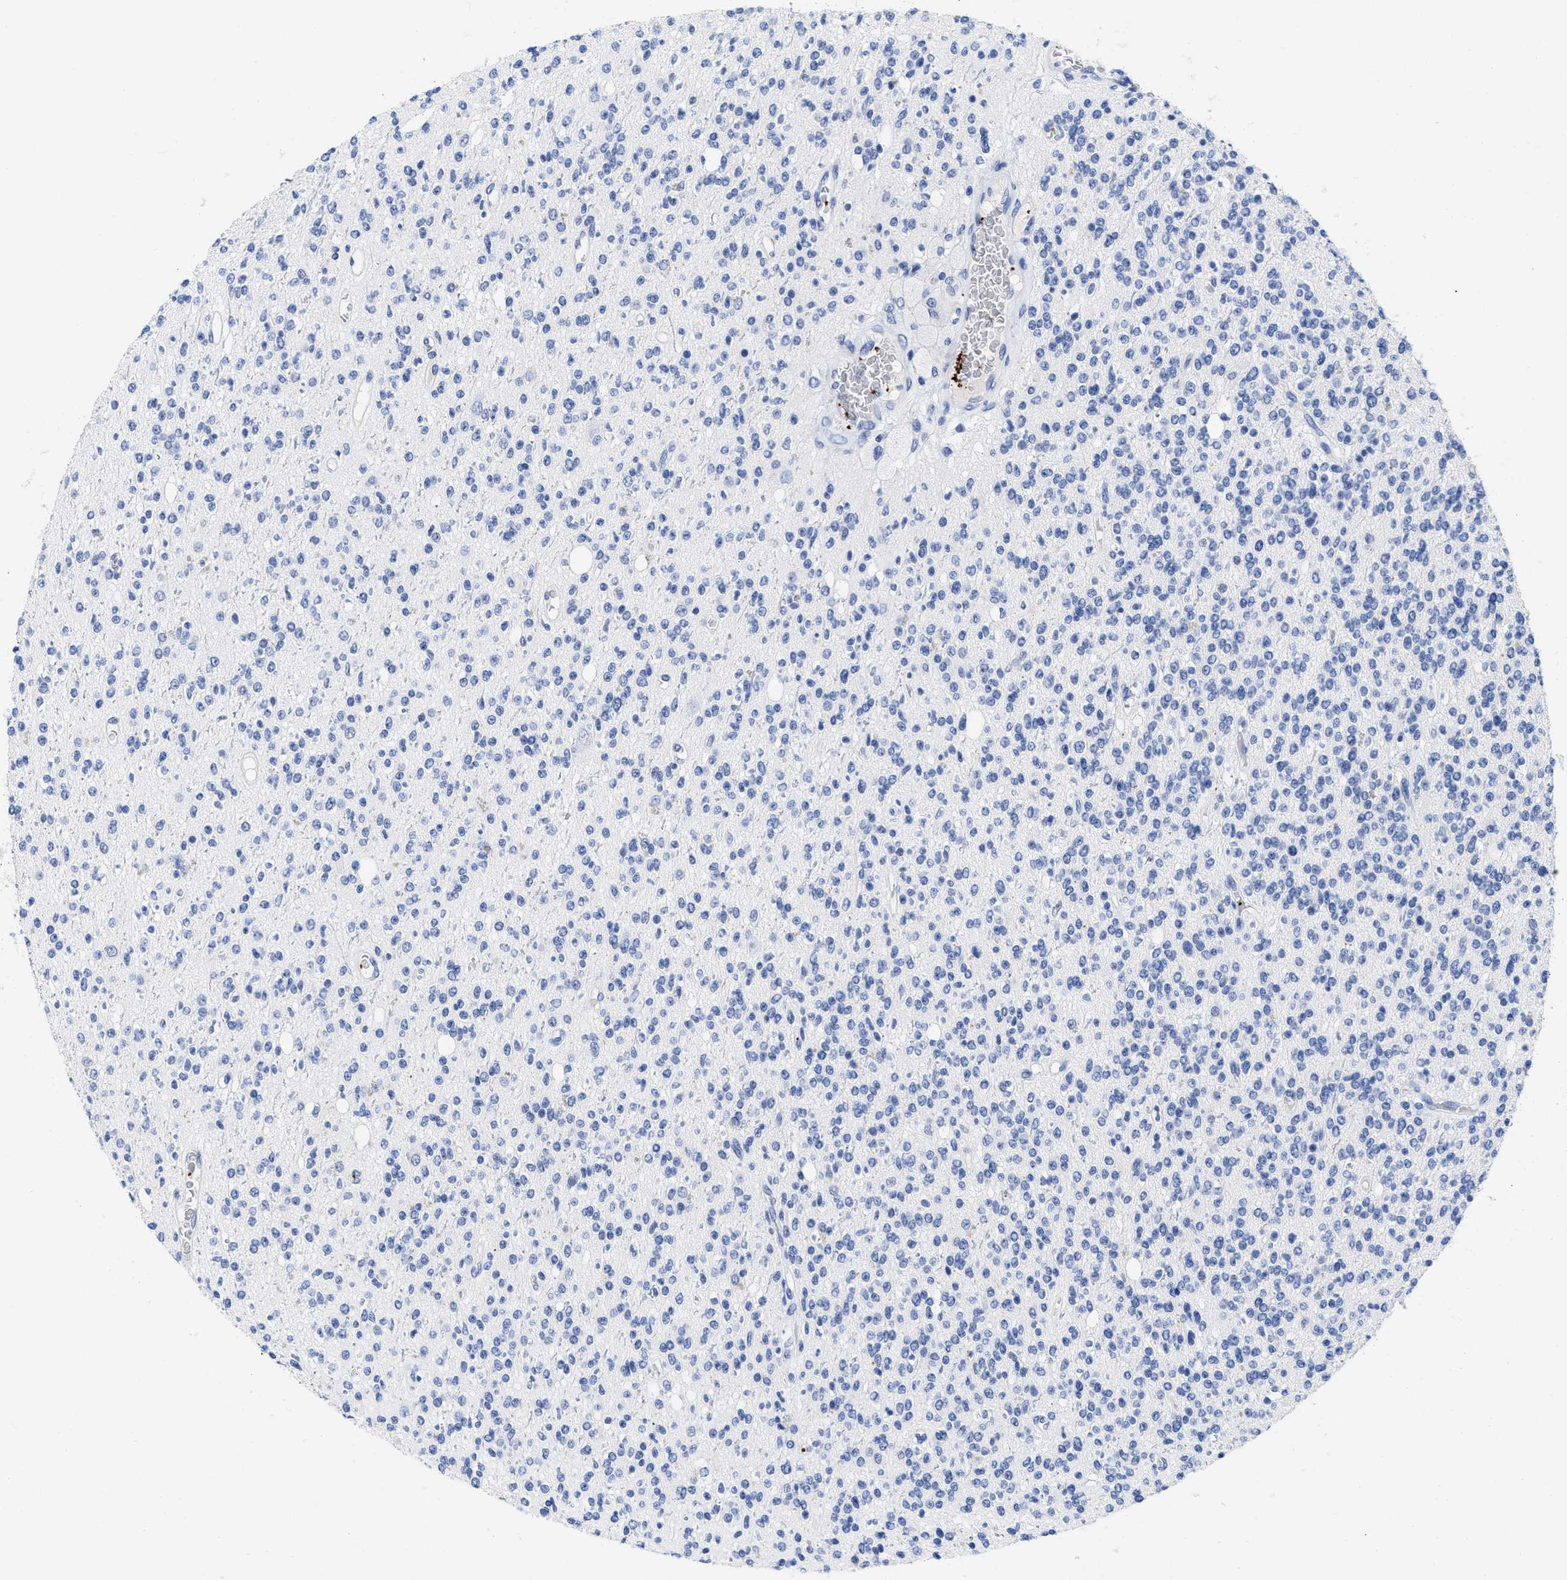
{"staining": {"intensity": "negative", "quantity": "none", "location": "none"}, "tissue": "glioma", "cell_type": "Tumor cells", "image_type": "cancer", "snomed": [{"axis": "morphology", "description": "Glioma, malignant, High grade"}, {"axis": "topography", "description": "Brain"}], "caption": "The IHC photomicrograph has no significant expression in tumor cells of glioma tissue.", "gene": "TREML1", "patient": {"sex": "male", "age": 34}}